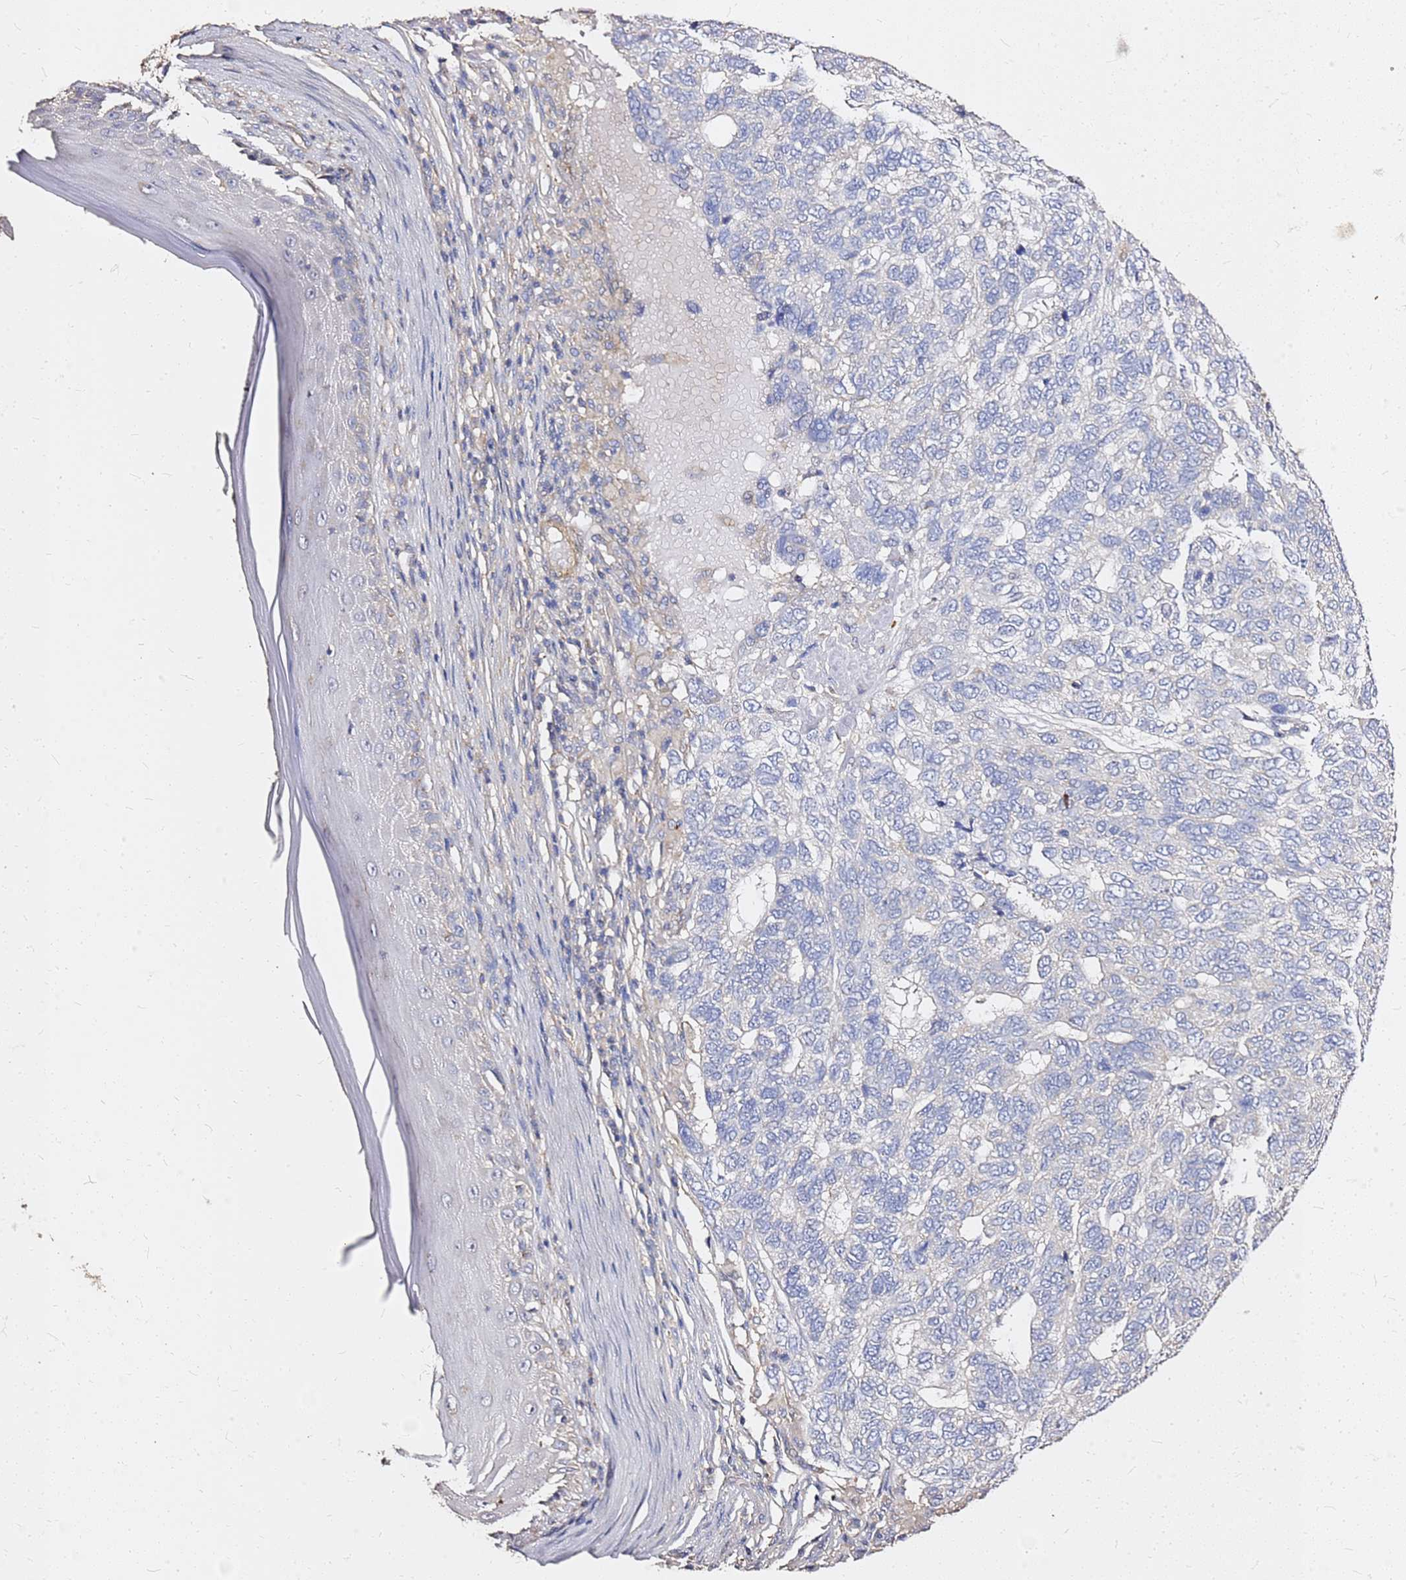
{"staining": {"intensity": "negative", "quantity": "none", "location": "none"}, "tissue": "skin cancer", "cell_type": "Tumor cells", "image_type": "cancer", "snomed": [{"axis": "morphology", "description": "Basal cell carcinoma"}, {"axis": "topography", "description": "Skin"}], "caption": "There is no significant staining in tumor cells of skin basal cell carcinoma.", "gene": "EXD3", "patient": {"sex": "female", "age": 65}}